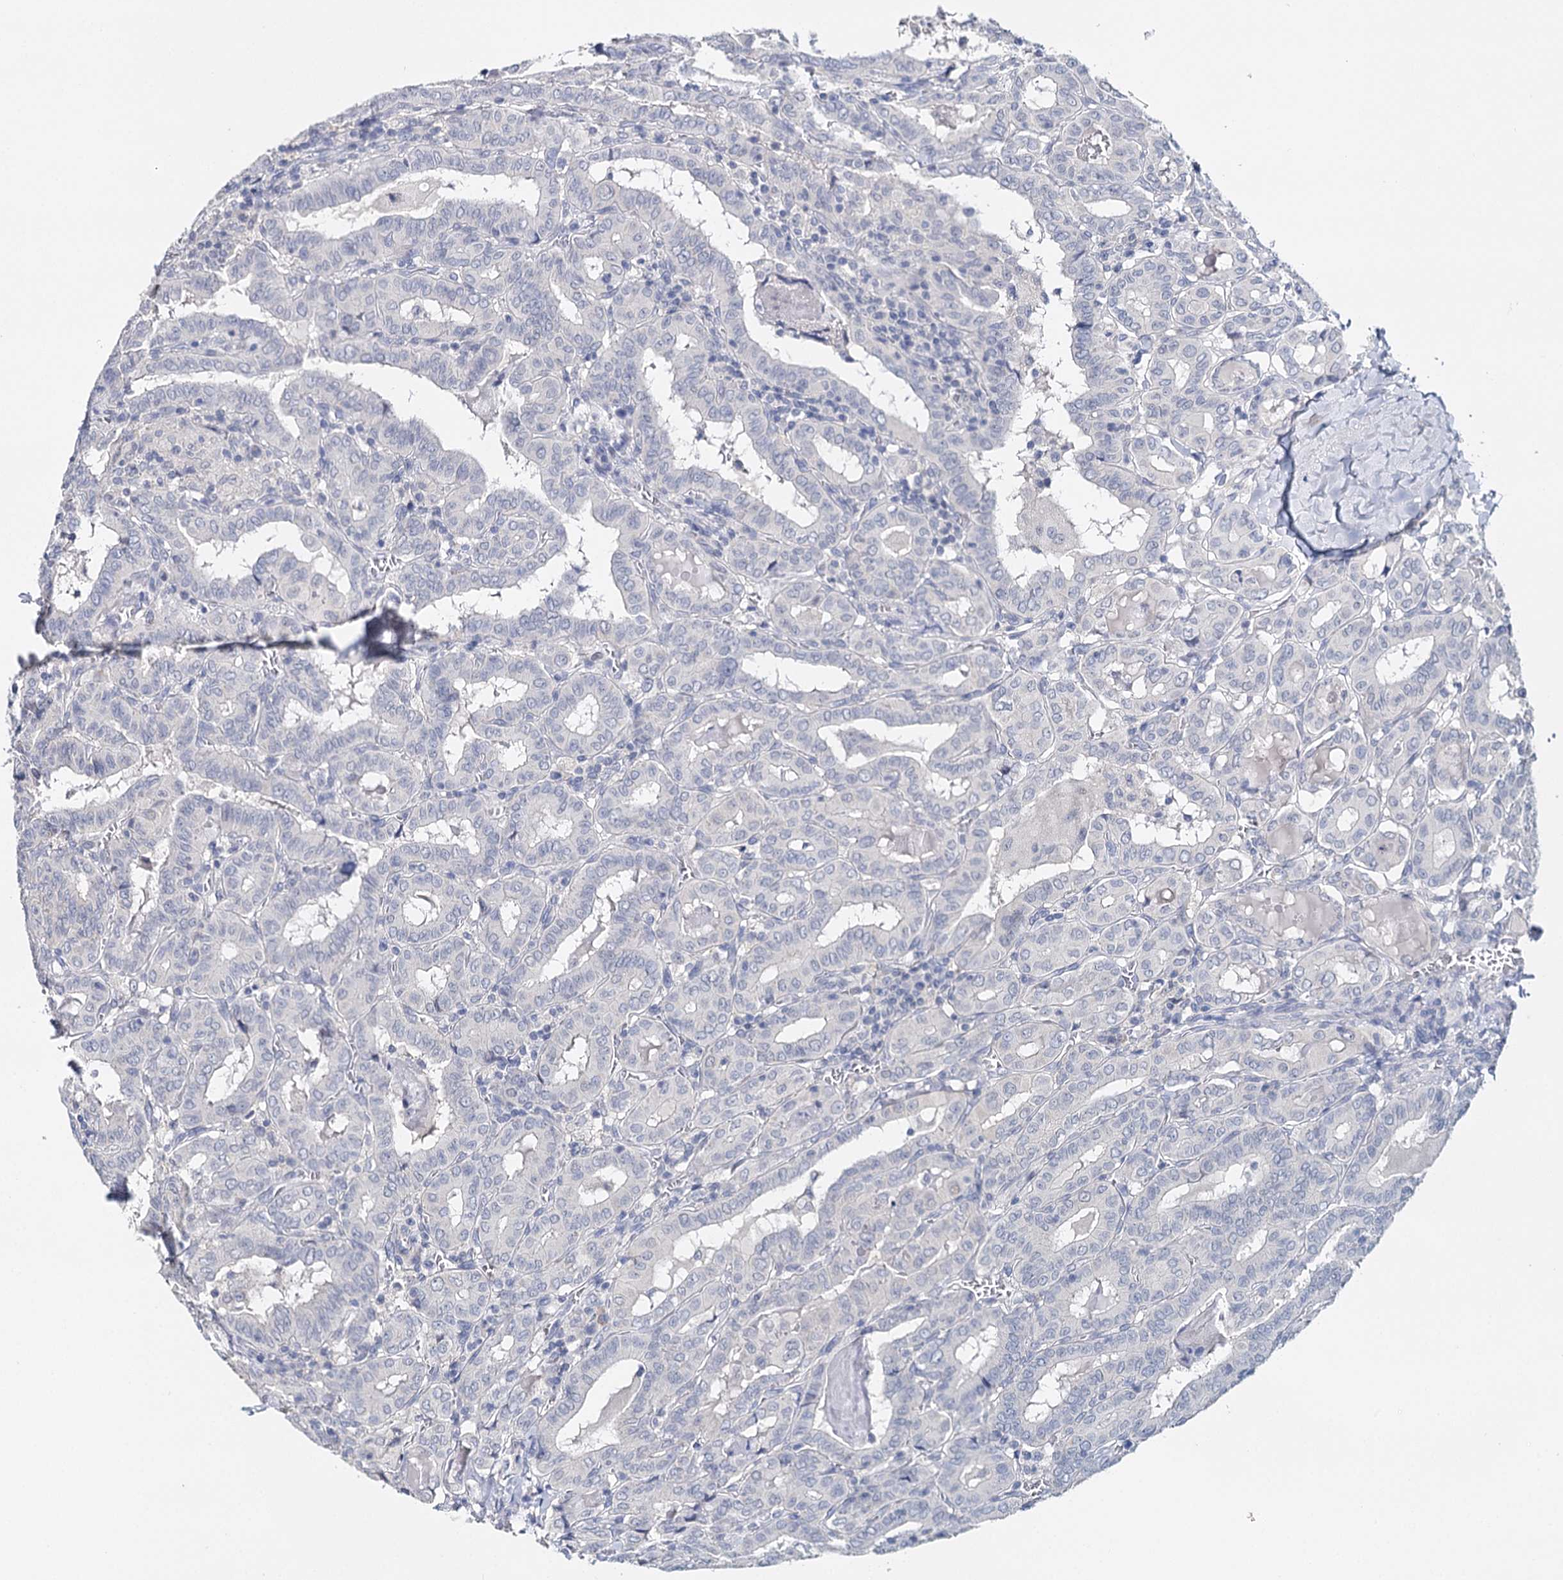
{"staining": {"intensity": "negative", "quantity": "none", "location": "none"}, "tissue": "thyroid cancer", "cell_type": "Tumor cells", "image_type": "cancer", "snomed": [{"axis": "morphology", "description": "Papillary adenocarcinoma, NOS"}, {"axis": "topography", "description": "Thyroid gland"}], "caption": "High power microscopy image of an IHC histopathology image of thyroid papillary adenocarcinoma, revealing no significant staining in tumor cells. Nuclei are stained in blue.", "gene": "TP53", "patient": {"sex": "female", "age": 72}}